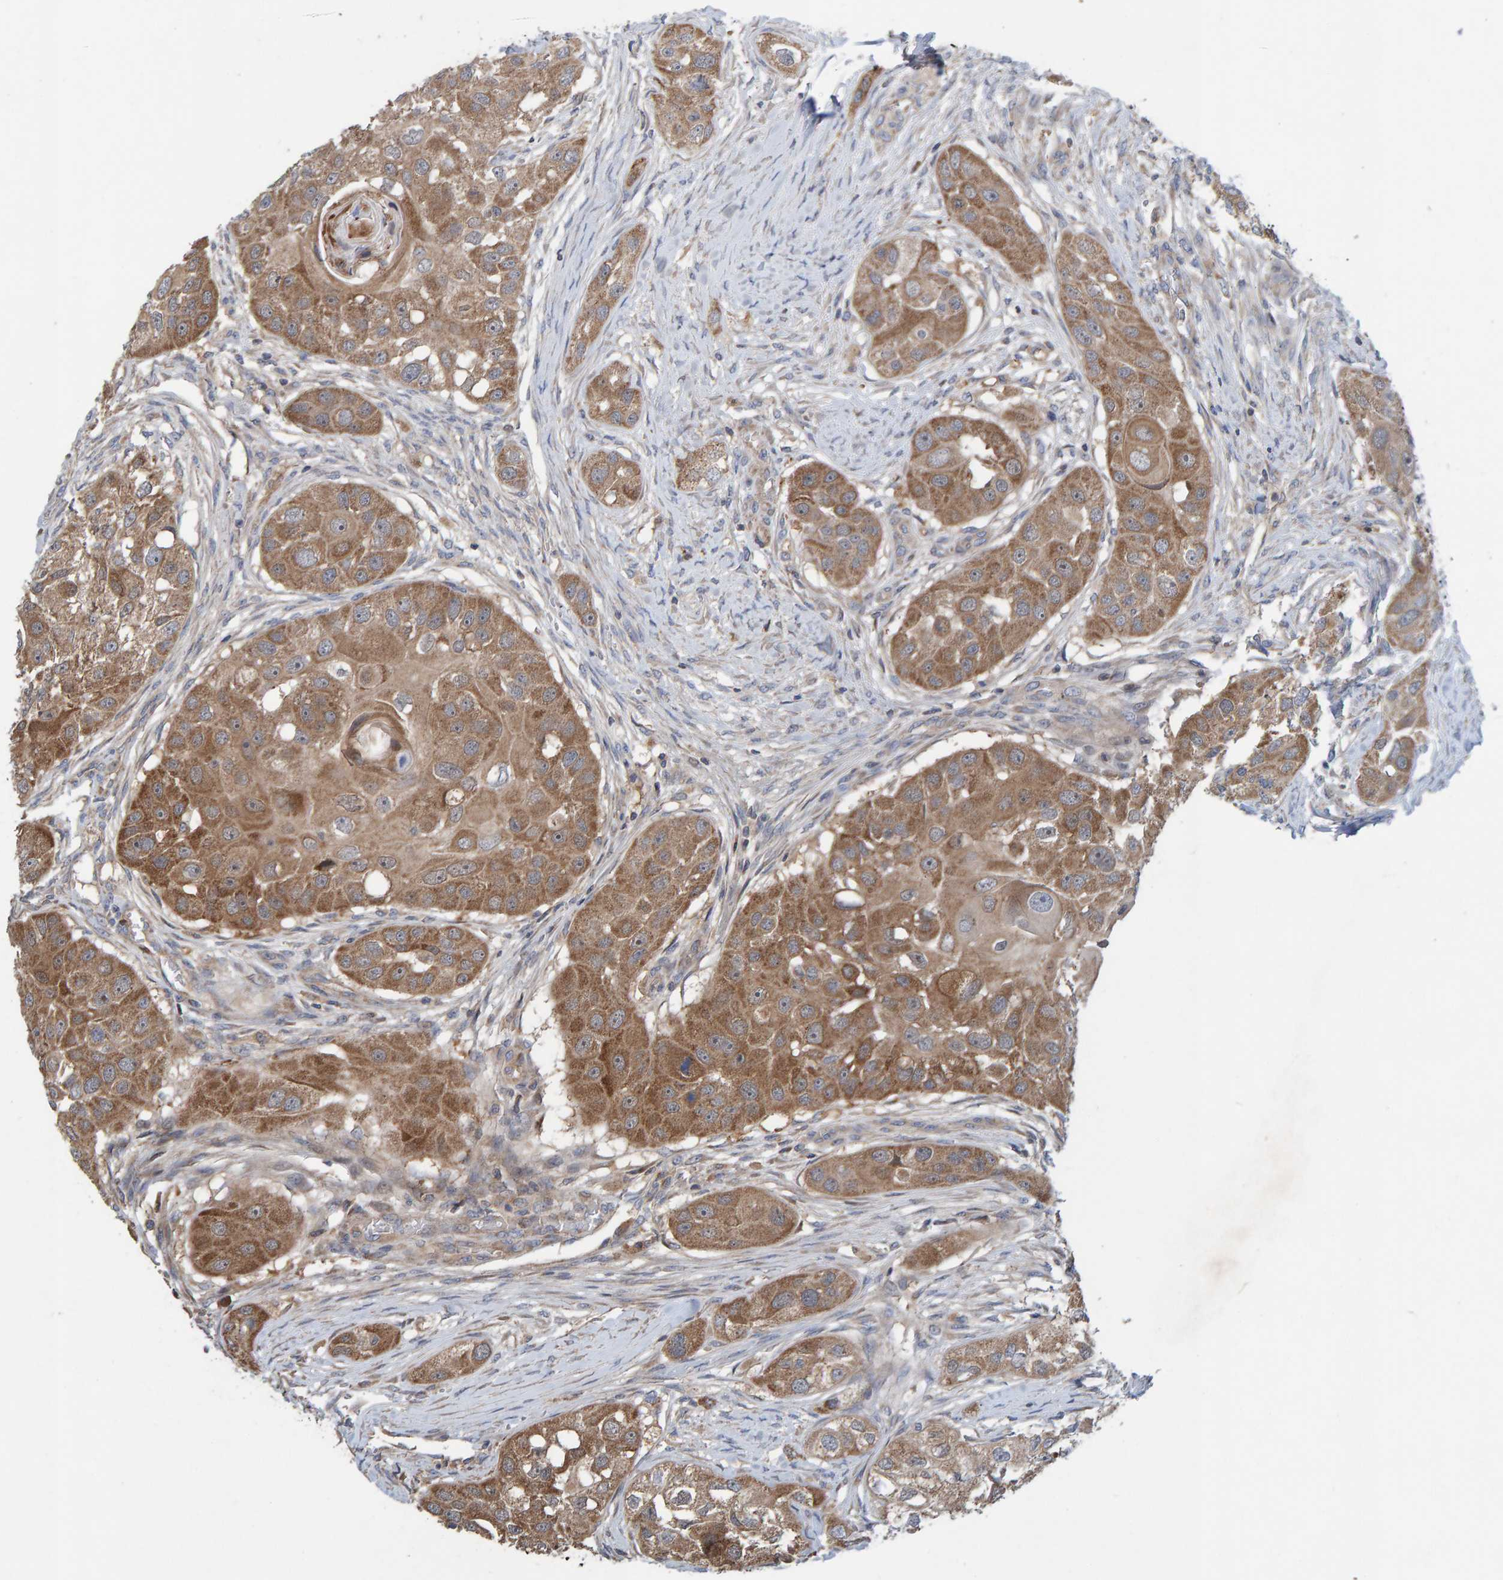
{"staining": {"intensity": "moderate", "quantity": ">75%", "location": "cytoplasmic/membranous"}, "tissue": "head and neck cancer", "cell_type": "Tumor cells", "image_type": "cancer", "snomed": [{"axis": "morphology", "description": "Normal tissue, NOS"}, {"axis": "morphology", "description": "Squamous cell carcinoma, NOS"}, {"axis": "topography", "description": "Skeletal muscle"}, {"axis": "topography", "description": "Head-Neck"}], "caption": "Head and neck cancer stained with DAB (3,3'-diaminobenzidine) immunohistochemistry demonstrates medium levels of moderate cytoplasmic/membranous staining in about >75% of tumor cells.", "gene": "KIAA0753", "patient": {"sex": "male", "age": 51}}